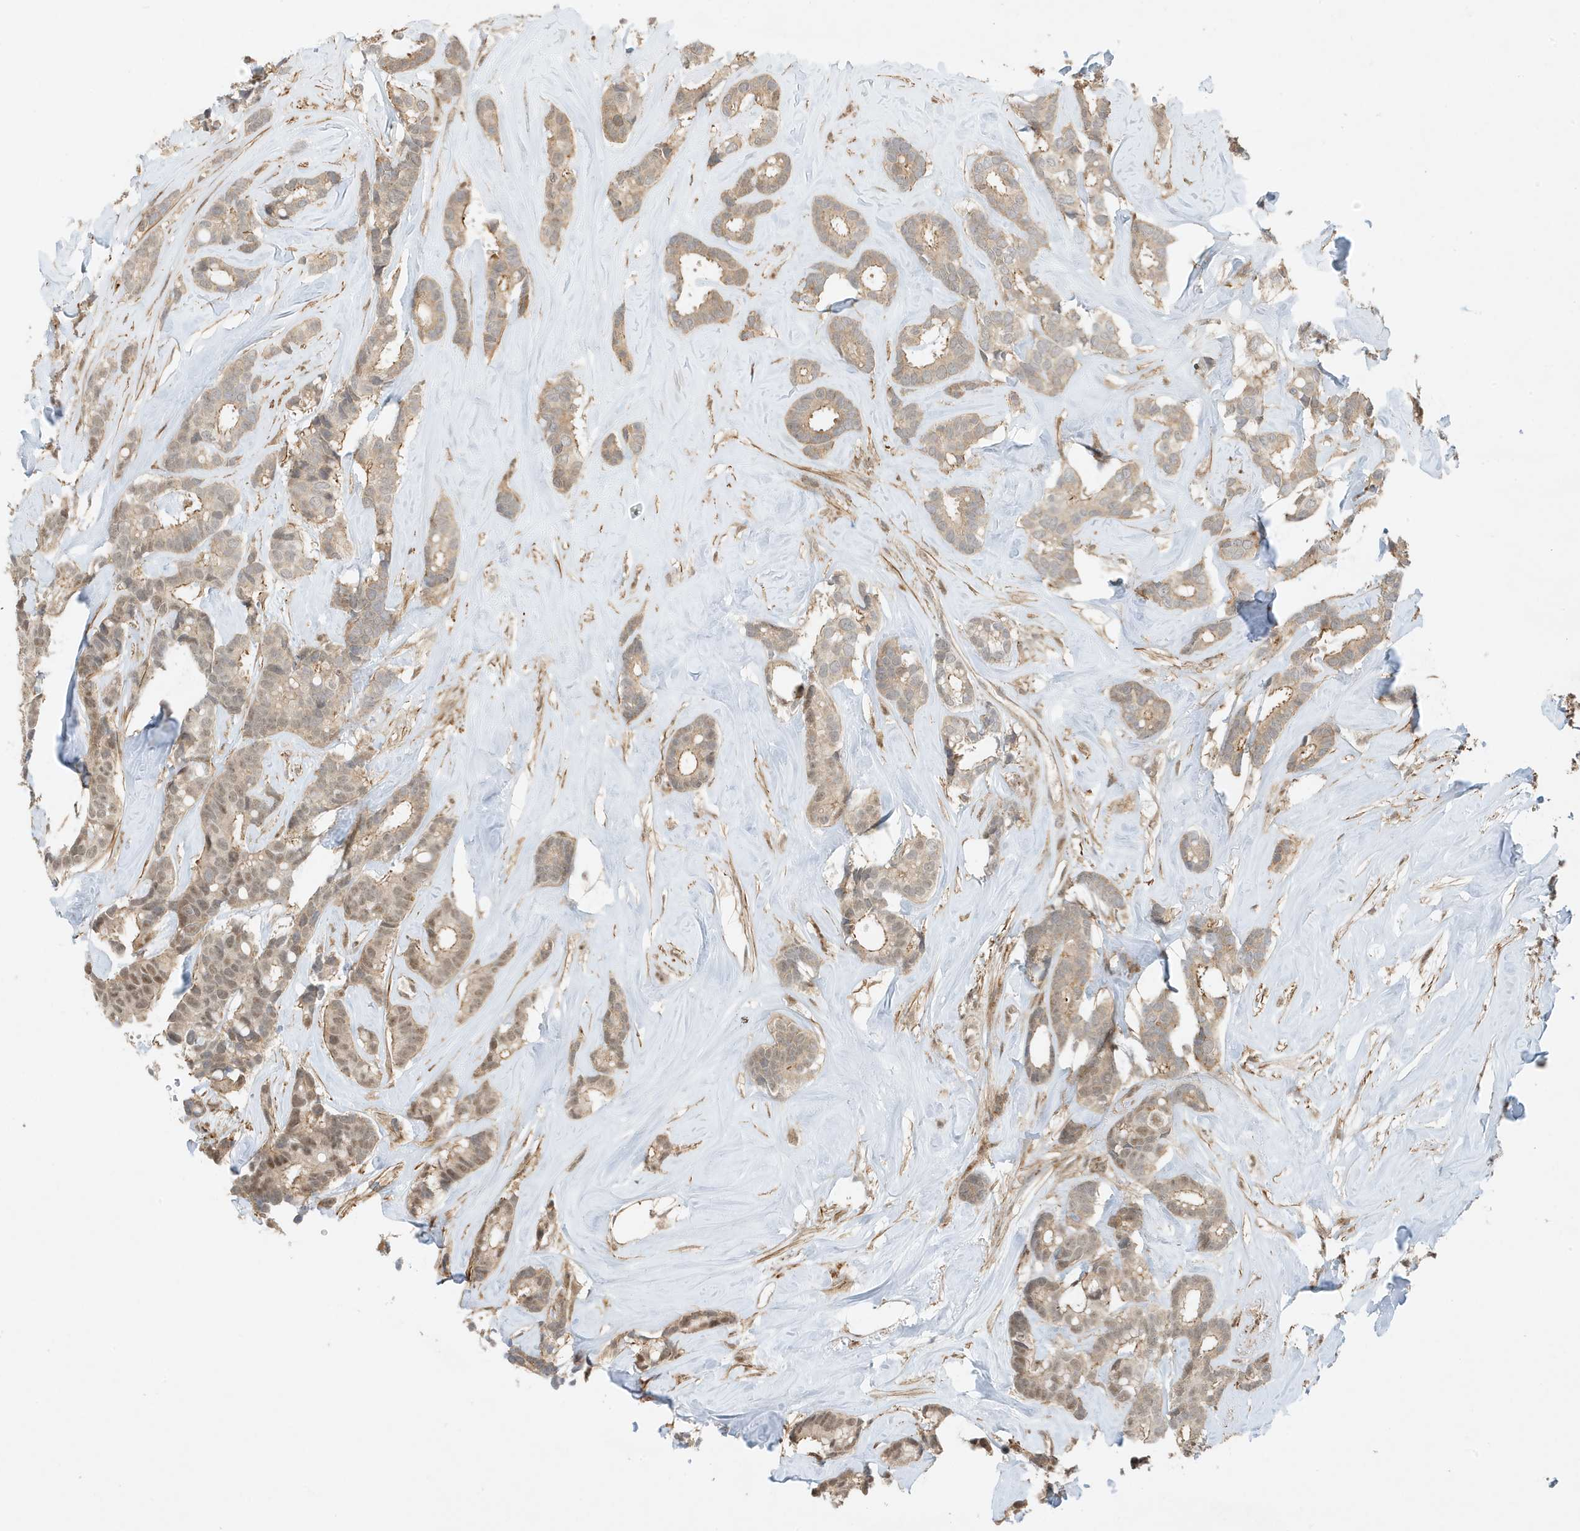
{"staining": {"intensity": "weak", "quantity": ">75%", "location": "cytoplasmic/membranous,nuclear"}, "tissue": "breast cancer", "cell_type": "Tumor cells", "image_type": "cancer", "snomed": [{"axis": "morphology", "description": "Duct carcinoma"}, {"axis": "topography", "description": "Breast"}], "caption": "Immunohistochemistry (DAB) staining of human breast intraductal carcinoma displays weak cytoplasmic/membranous and nuclear protein expression in about >75% of tumor cells. Using DAB (brown) and hematoxylin (blue) stains, captured at high magnification using brightfield microscopy.", "gene": "TATDN3", "patient": {"sex": "female", "age": 40}}